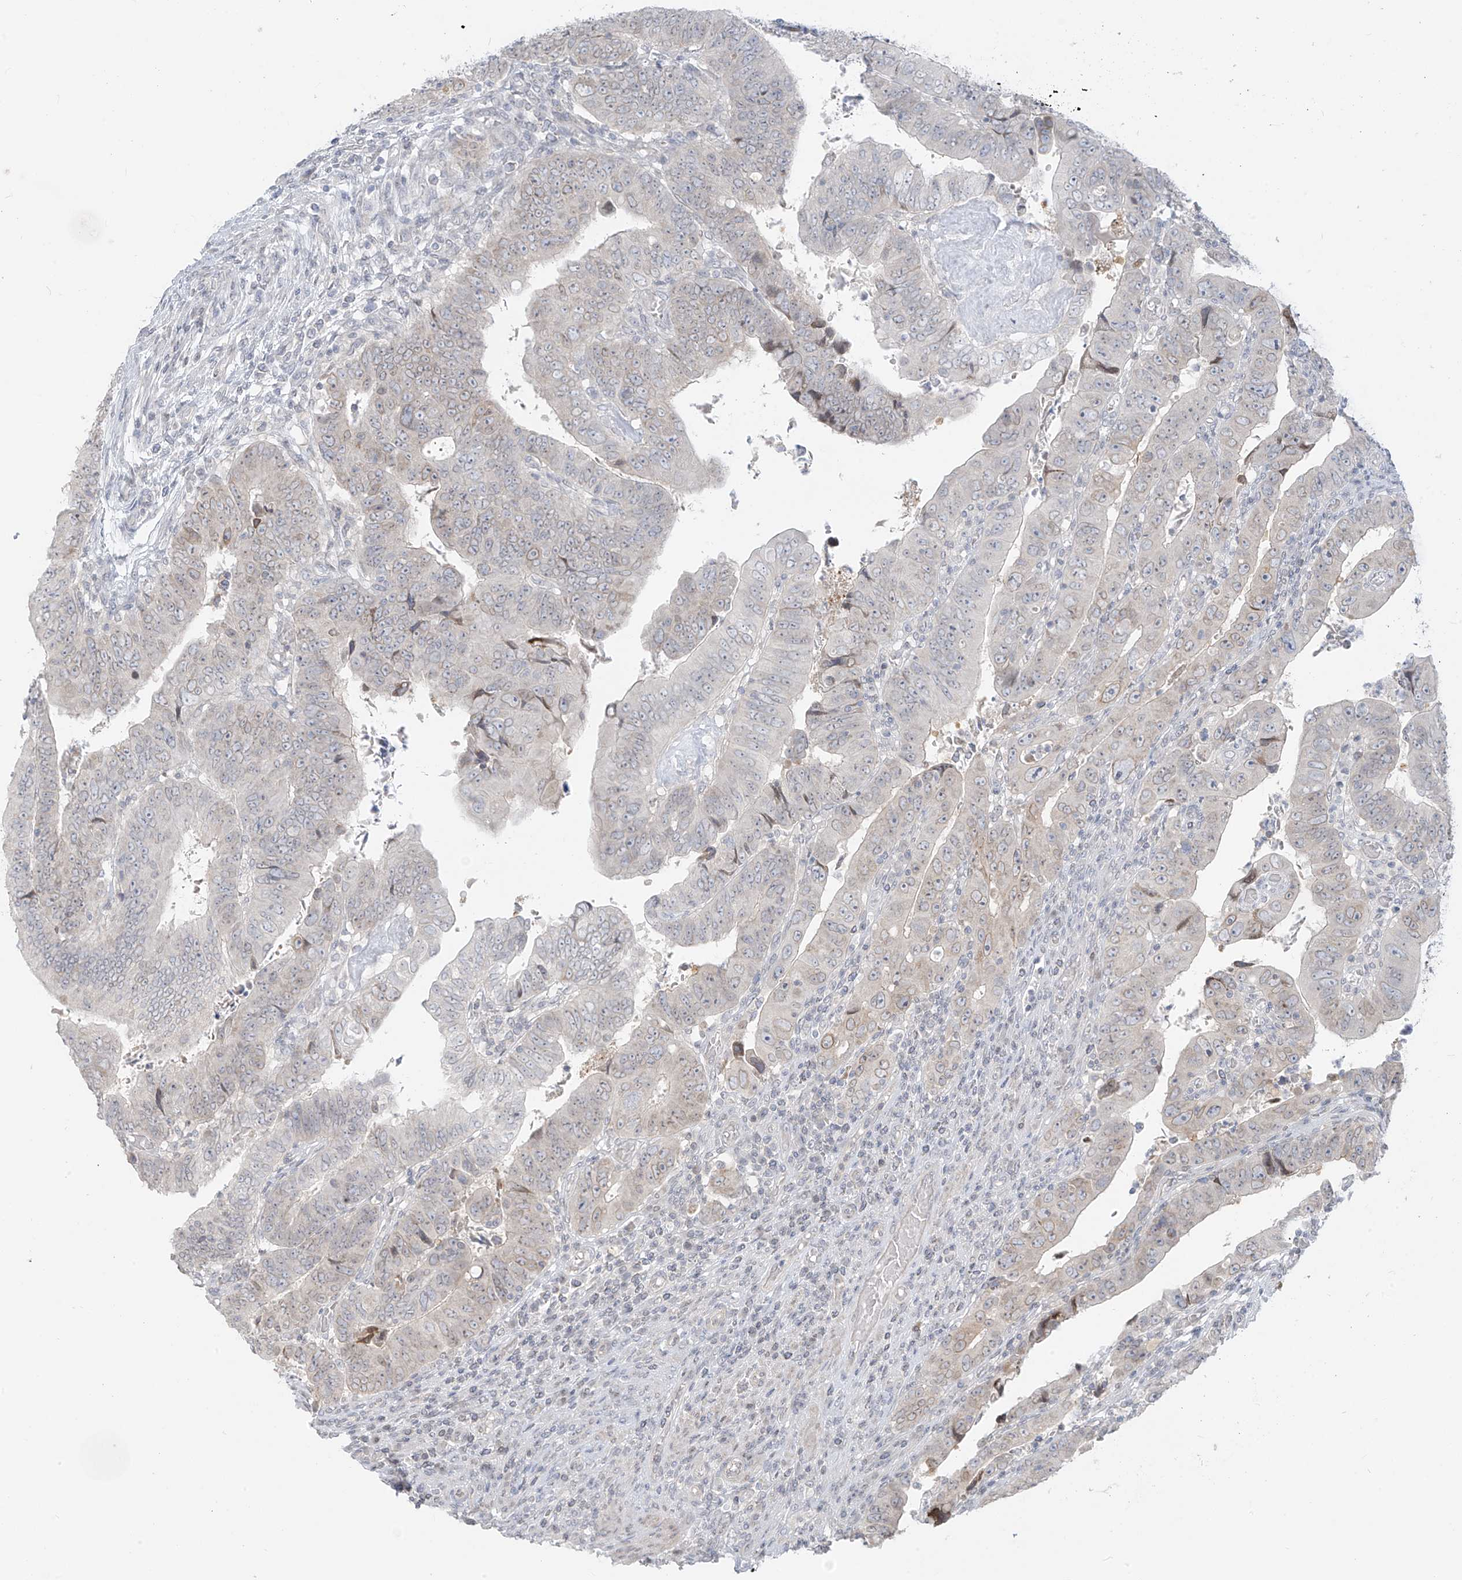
{"staining": {"intensity": "moderate", "quantity": "<25%", "location": "cytoplasmic/membranous,nuclear"}, "tissue": "colorectal cancer", "cell_type": "Tumor cells", "image_type": "cancer", "snomed": [{"axis": "morphology", "description": "Normal tissue, NOS"}, {"axis": "morphology", "description": "Adenocarcinoma, NOS"}, {"axis": "topography", "description": "Rectum"}], "caption": "Protein staining demonstrates moderate cytoplasmic/membranous and nuclear staining in approximately <25% of tumor cells in colorectal cancer (adenocarcinoma). (Brightfield microscopy of DAB IHC at high magnification).", "gene": "OSBPL7", "patient": {"sex": "female", "age": 65}}